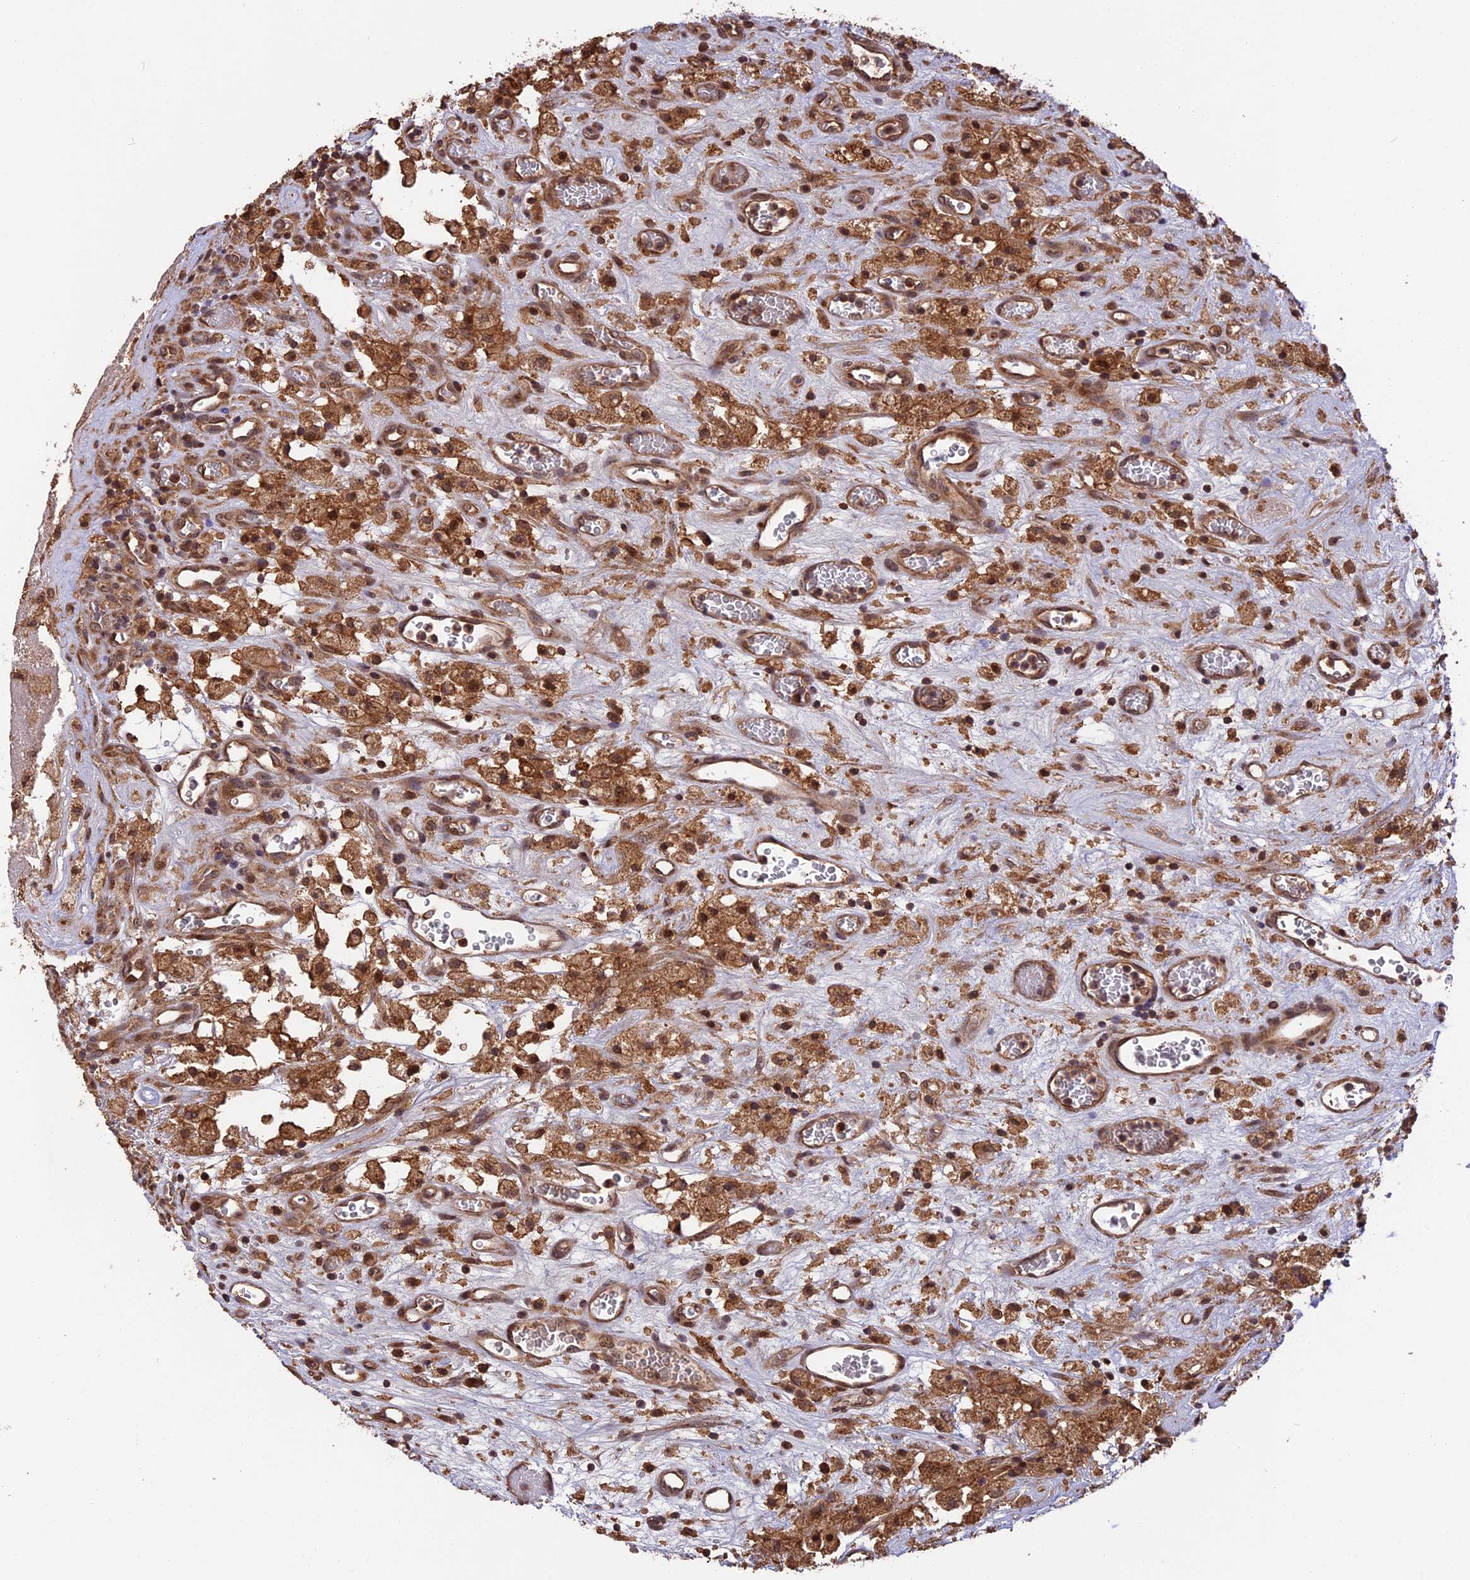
{"staining": {"intensity": "moderate", "quantity": ">75%", "location": "cytoplasmic/membranous,nuclear"}, "tissue": "glioma", "cell_type": "Tumor cells", "image_type": "cancer", "snomed": [{"axis": "morphology", "description": "Glioma, malignant, High grade"}, {"axis": "topography", "description": "Brain"}], "caption": "Brown immunohistochemical staining in human high-grade glioma (malignant) demonstrates moderate cytoplasmic/membranous and nuclear expression in about >75% of tumor cells.", "gene": "ESCO1", "patient": {"sex": "male", "age": 76}}